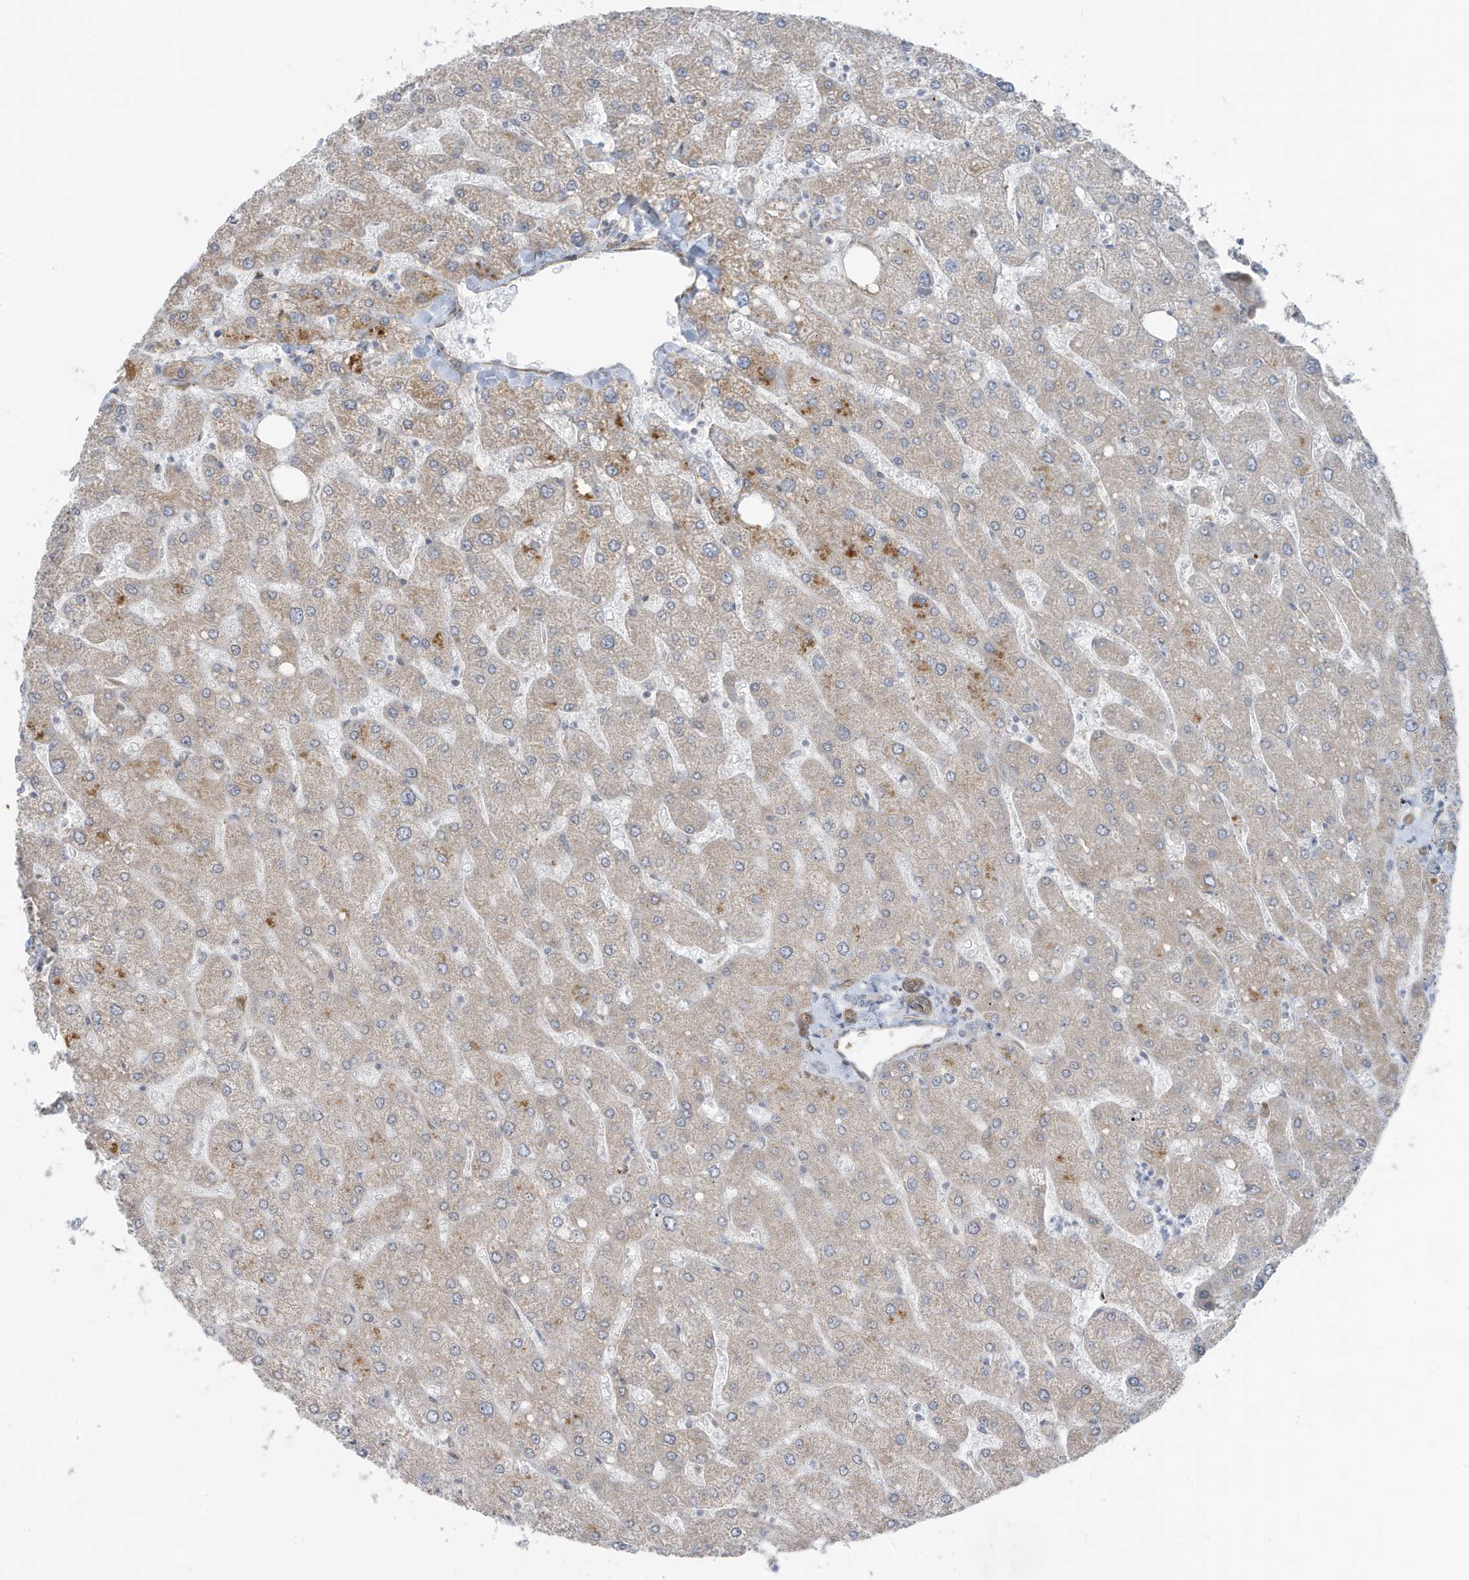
{"staining": {"intensity": "weak", "quantity": "25%-75%", "location": "cytoplasmic/membranous"}, "tissue": "liver", "cell_type": "Cholangiocytes", "image_type": "normal", "snomed": [{"axis": "morphology", "description": "Normal tissue, NOS"}, {"axis": "topography", "description": "Liver"}], "caption": "Weak cytoplasmic/membranous expression for a protein is appreciated in approximately 25%-75% of cholangiocytes of unremarkable liver using immunohistochemistry.", "gene": "CHCHD4", "patient": {"sex": "male", "age": 55}}